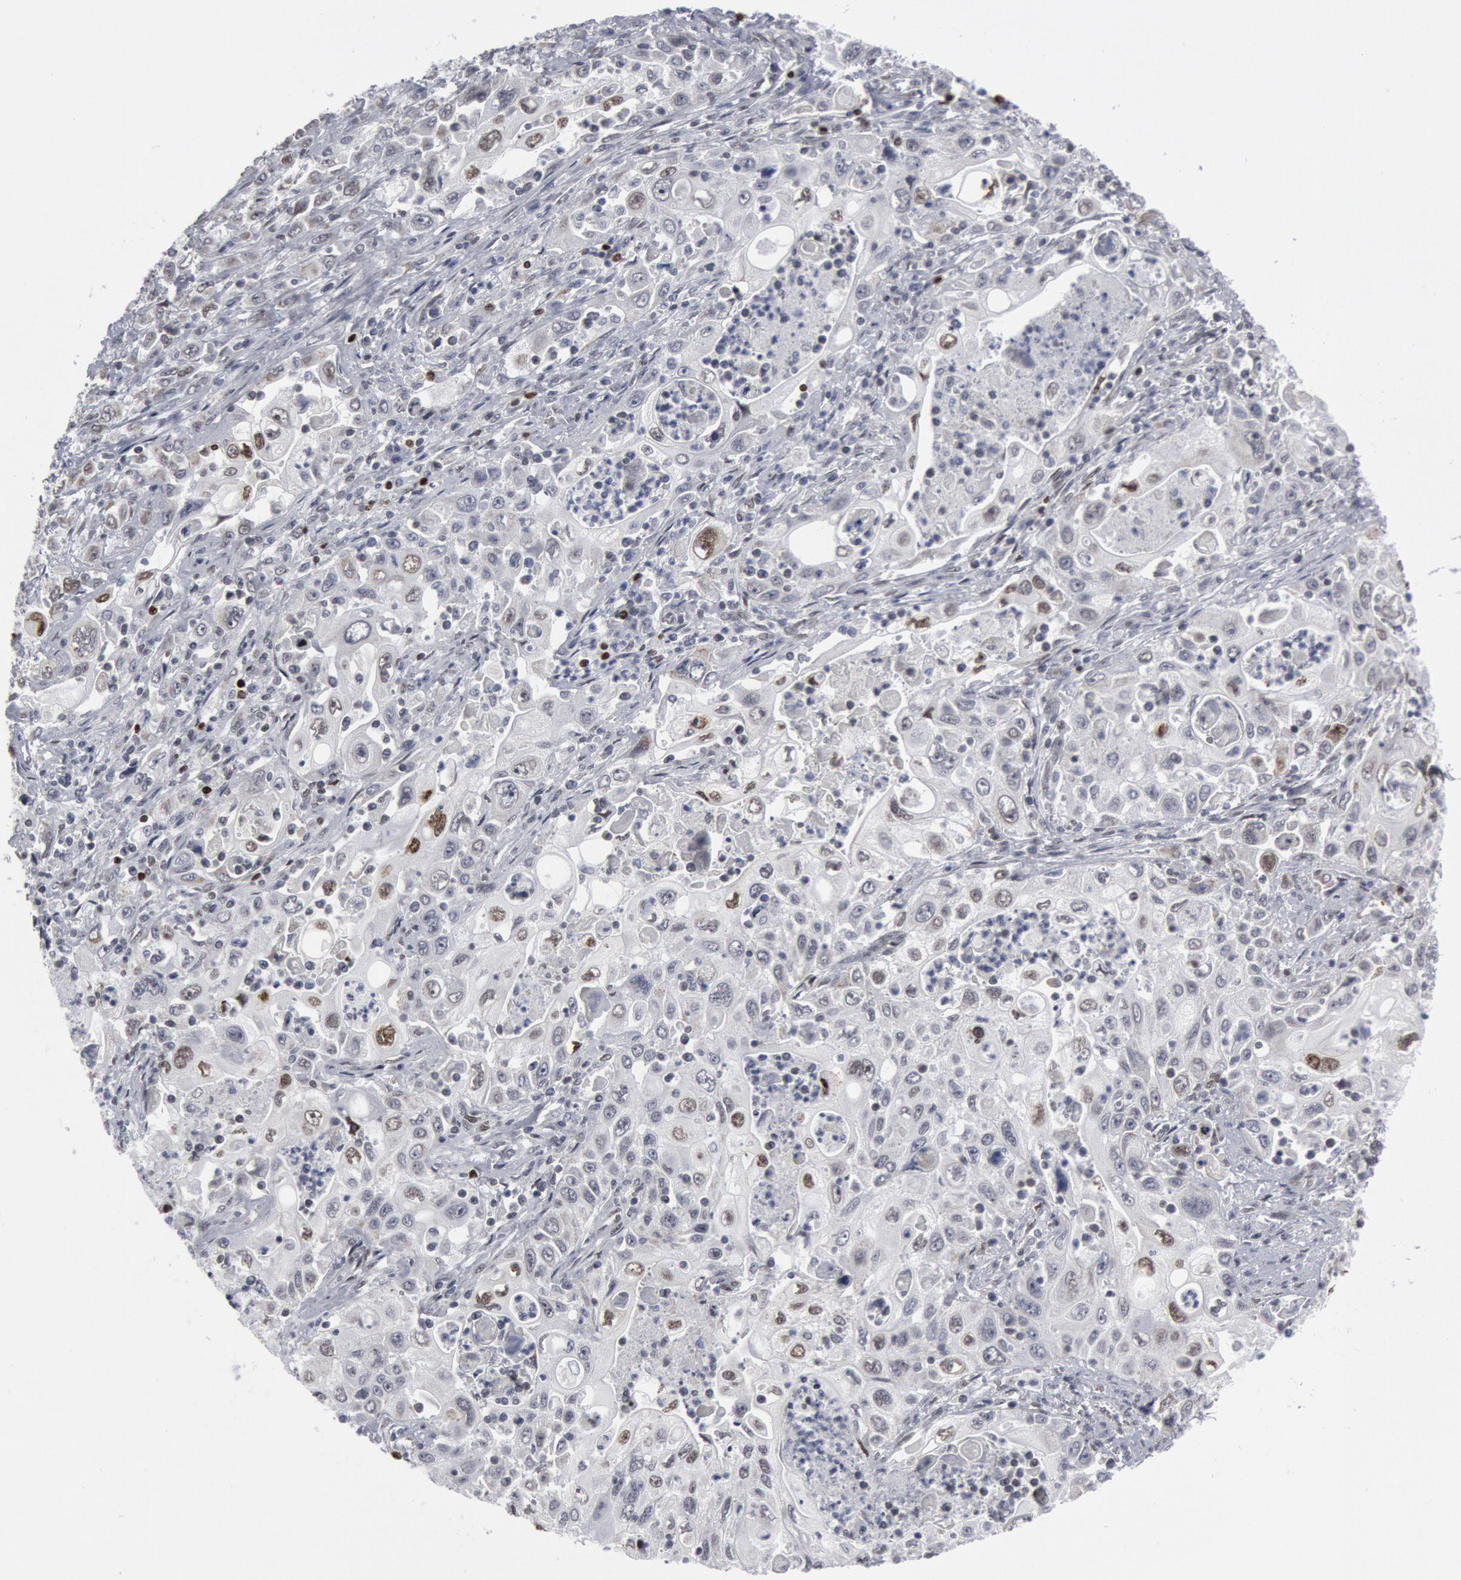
{"staining": {"intensity": "weak", "quantity": "<25%", "location": "nuclear"}, "tissue": "pancreatic cancer", "cell_type": "Tumor cells", "image_type": "cancer", "snomed": [{"axis": "morphology", "description": "Adenocarcinoma, NOS"}, {"axis": "topography", "description": "Pancreas"}], "caption": "Tumor cells show no significant expression in pancreatic cancer (adenocarcinoma). (DAB immunohistochemistry with hematoxylin counter stain).", "gene": "MECP2", "patient": {"sex": "male", "age": 70}}